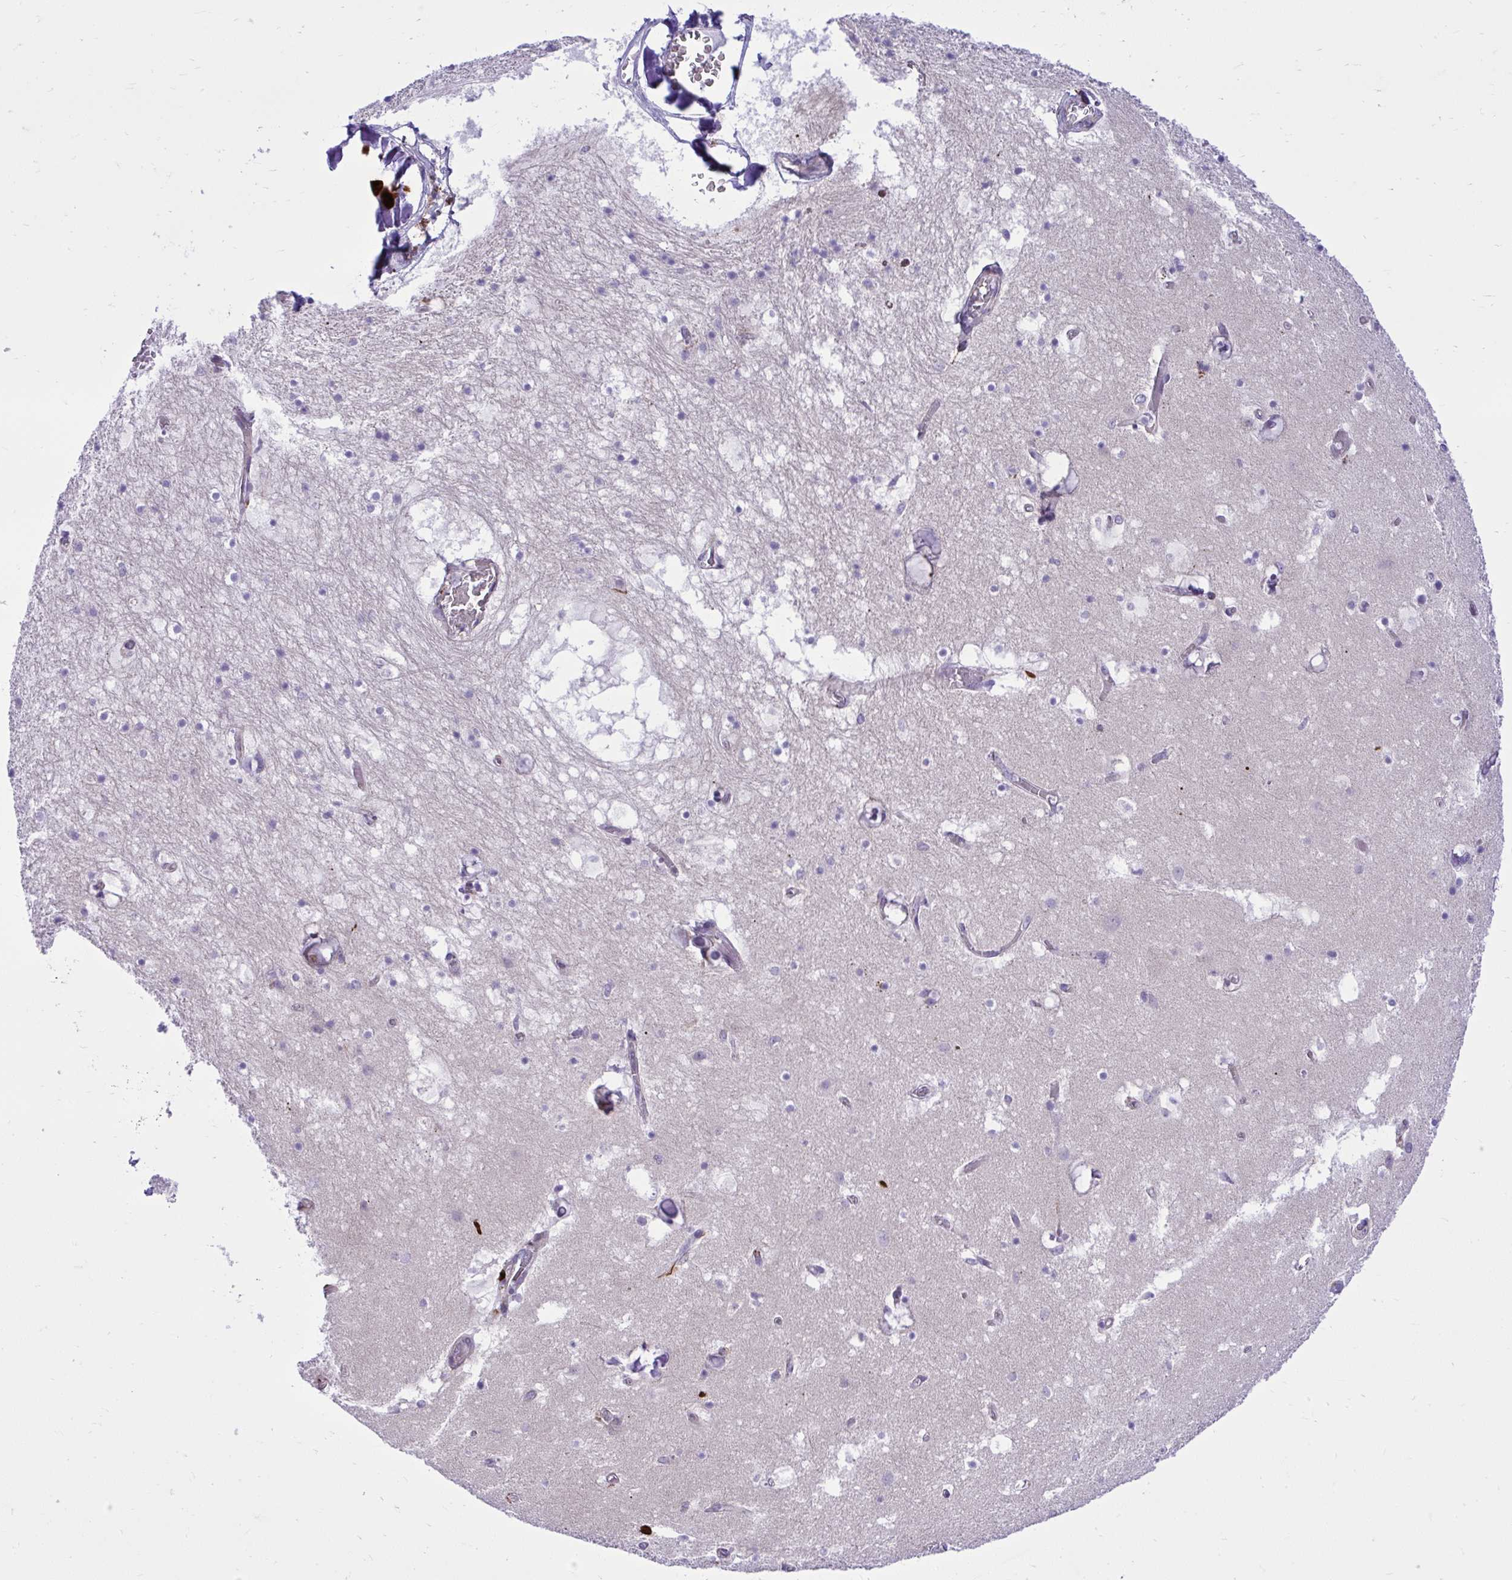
{"staining": {"intensity": "negative", "quantity": "none", "location": "none"}, "tissue": "hippocampus", "cell_type": "Glial cells", "image_type": "normal", "snomed": [{"axis": "morphology", "description": "Normal tissue, NOS"}, {"axis": "topography", "description": "Hippocampus"}], "caption": "IHC histopathology image of unremarkable hippocampus: human hippocampus stained with DAB (3,3'-diaminobenzidine) displays no significant protein positivity in glial cells. (Immunohistochemistry, brightfield microscopy, high magnification).", "gene": "GRK4", "patient": {"sex": "female", "age": 52}}